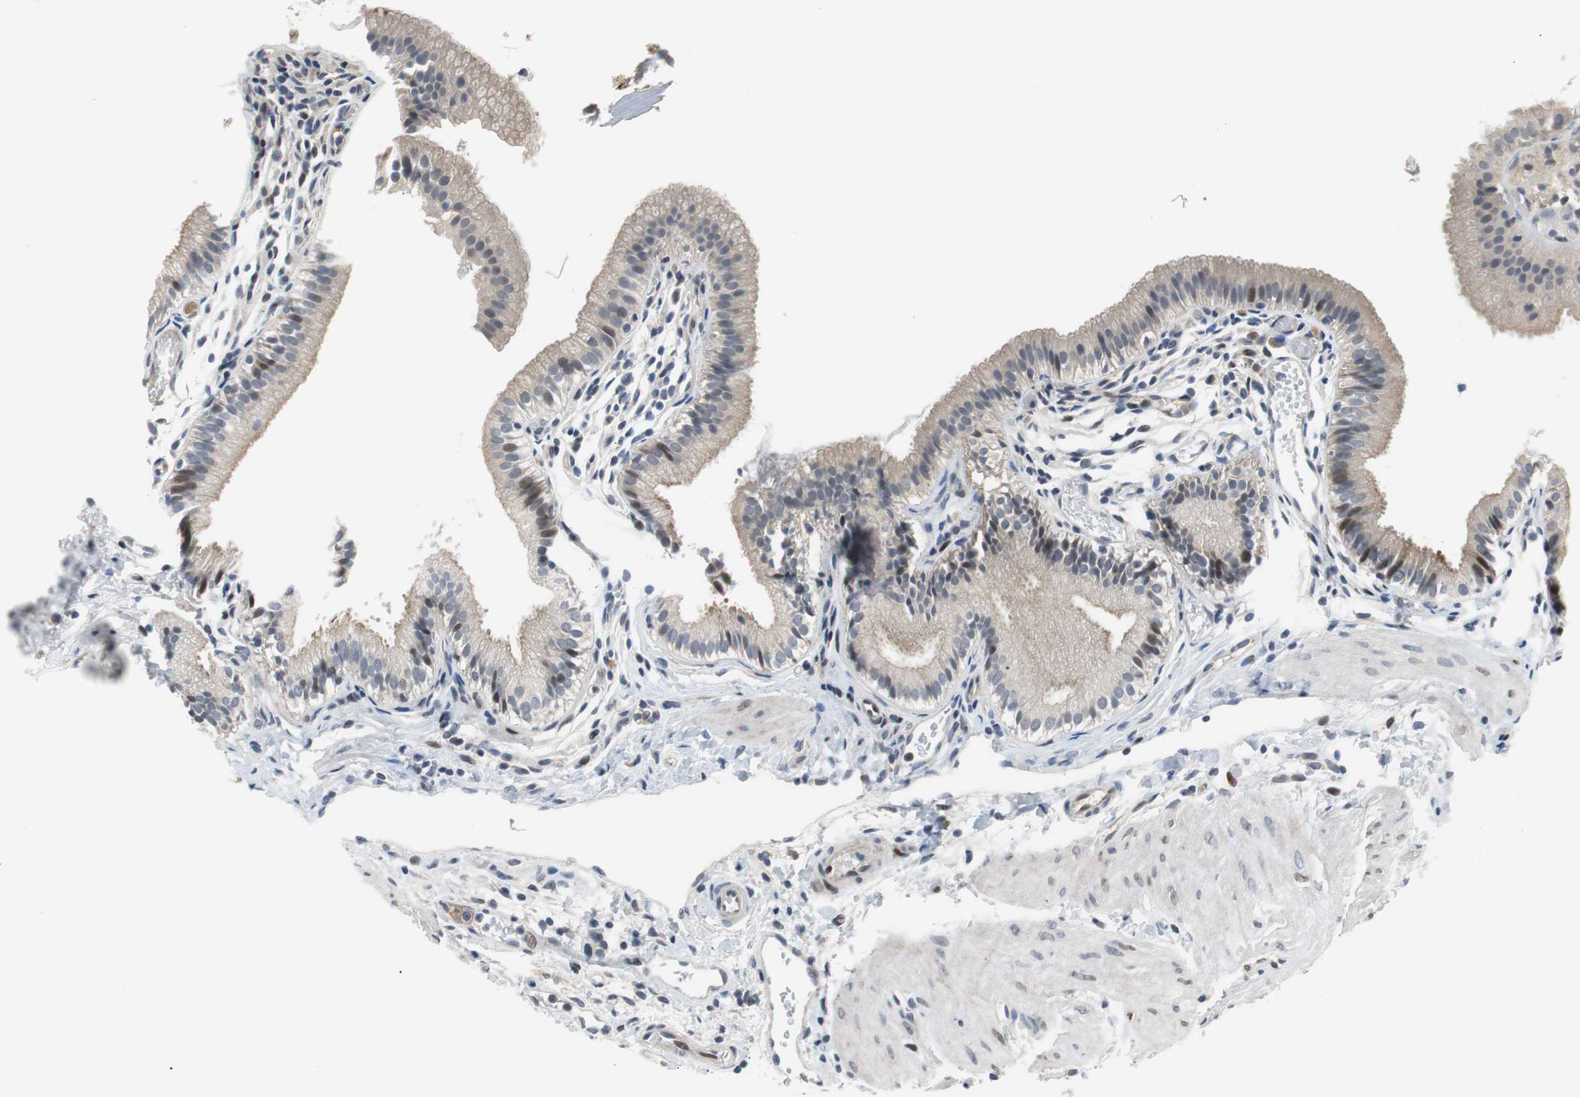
{"staining": {"intensity": "moderate", "quantity": "<25%", "location": "nuclear"}, "tissue": "gallbladder", "cell_type": "Glandular cells", "image_type": "normal", "snomed": [{"axis": "morphology", "description": "Normal tissue, NOS"}, {"axis": "topography", "description": "Gallbladder"}], "caption": "Immunohistochemistry (IHC) photomicrograph of normal human gallbladder stained for a protein (brown), which exhibits low levels of moderate nuclear expression in approximately <25% of glandular cells.", "gene": "MAP2K4", "patient": {"sex": "female", "age": 26}}